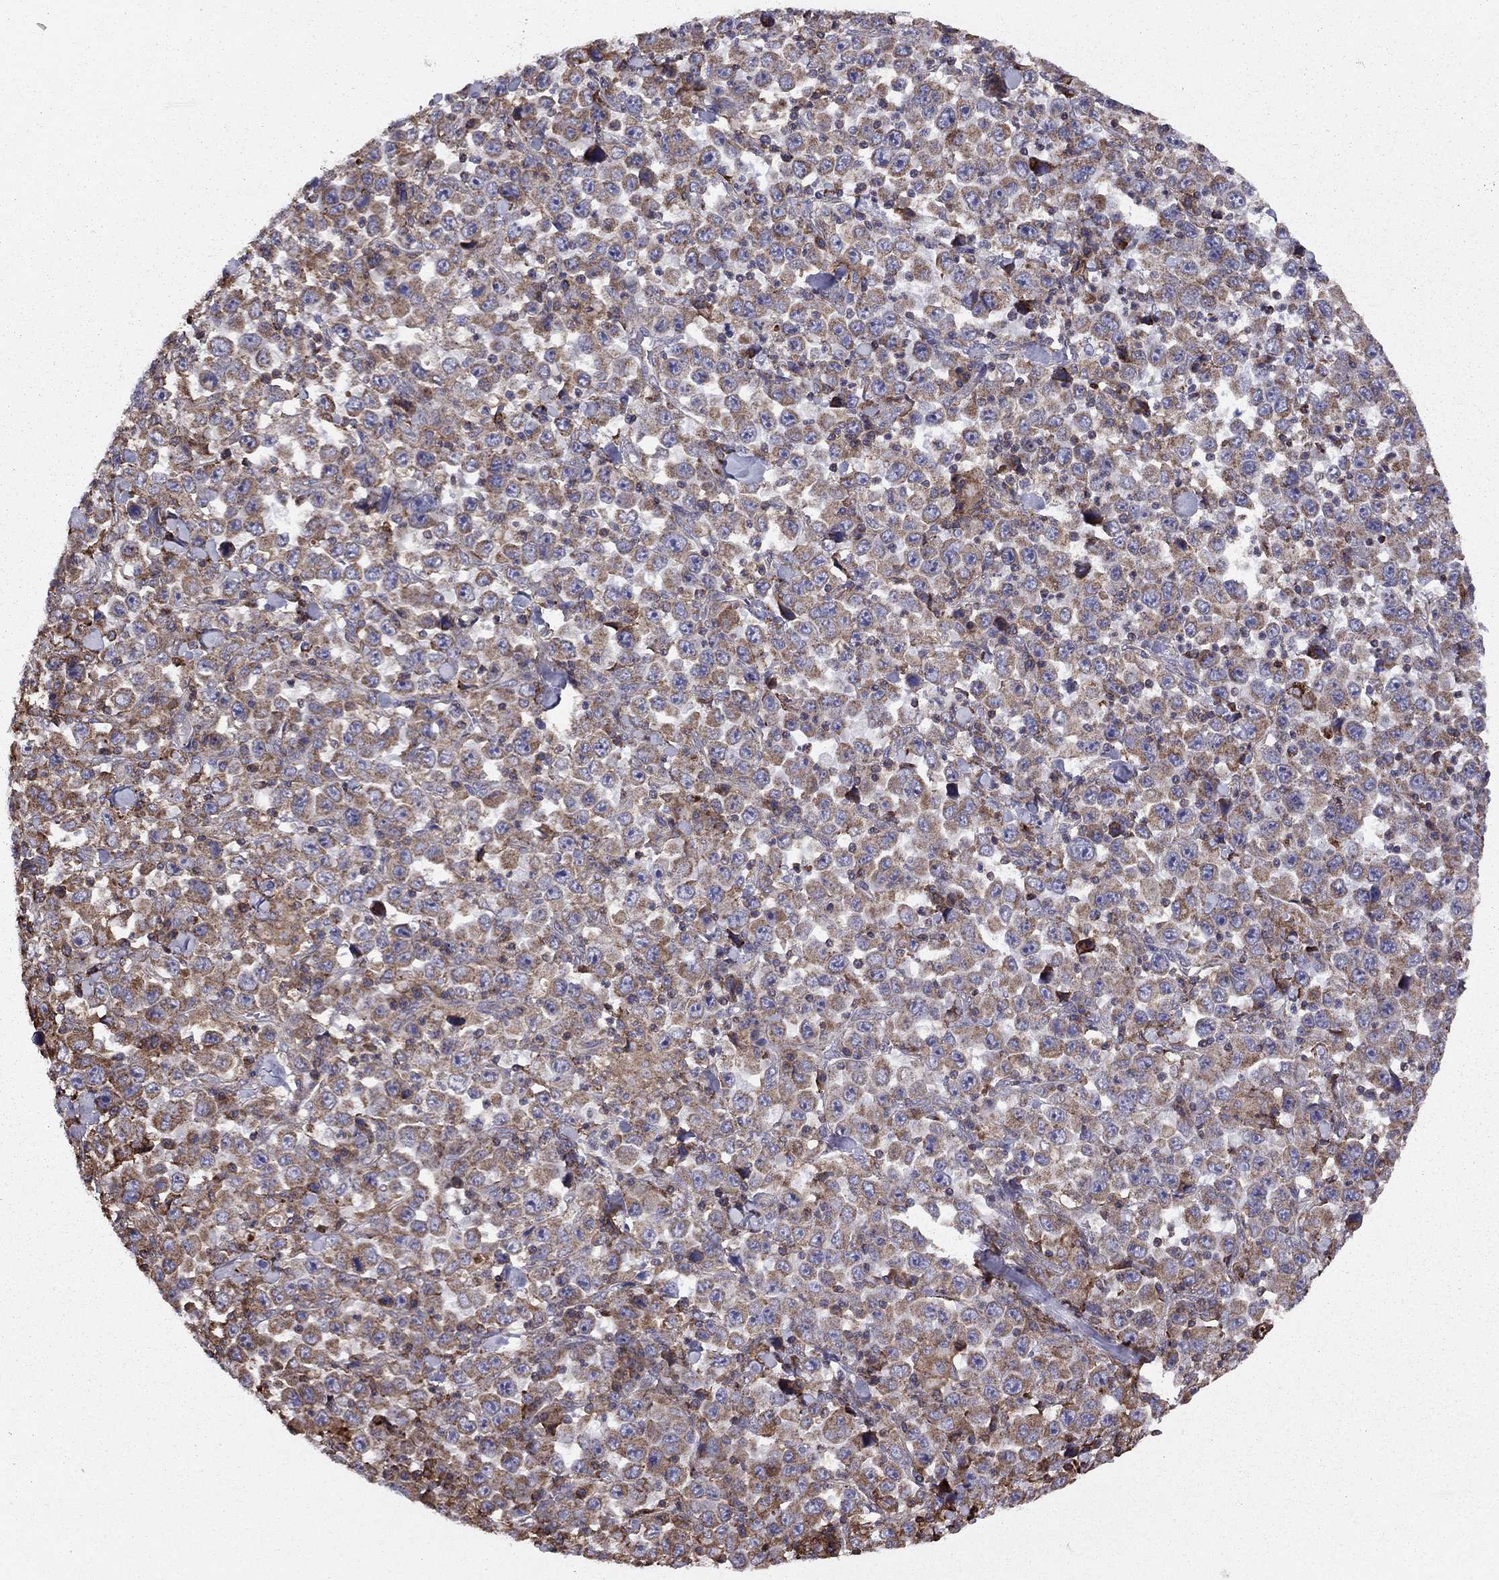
{"staining": {"intensity": "moderate", "quantity": ">75%", "location": "cytoplasmic/membranous"}, "tissue": "stomach cancer", "cell_type": "Tumor cells", "image_type": "cancer", "snomed": [{"axis": "morphology", "description": "Normal tissue, NOS"}, {"axis": "morphology", "description": "Adenocarcinoma, NOS"}, {"axis": "topography", "description": "Stomach, upper"}, {"axis": "topography", "description": "Stomach"}], "caption": "Adenocarcinoma (stomach) tissue shows moderate cytoplasmic/membranous expression in about >75% of tumor cells (DAB IHC with brightfield microscopy, high magnification).", "gene": "ALG6", "patient": {"sex": "male", "age": 59}}